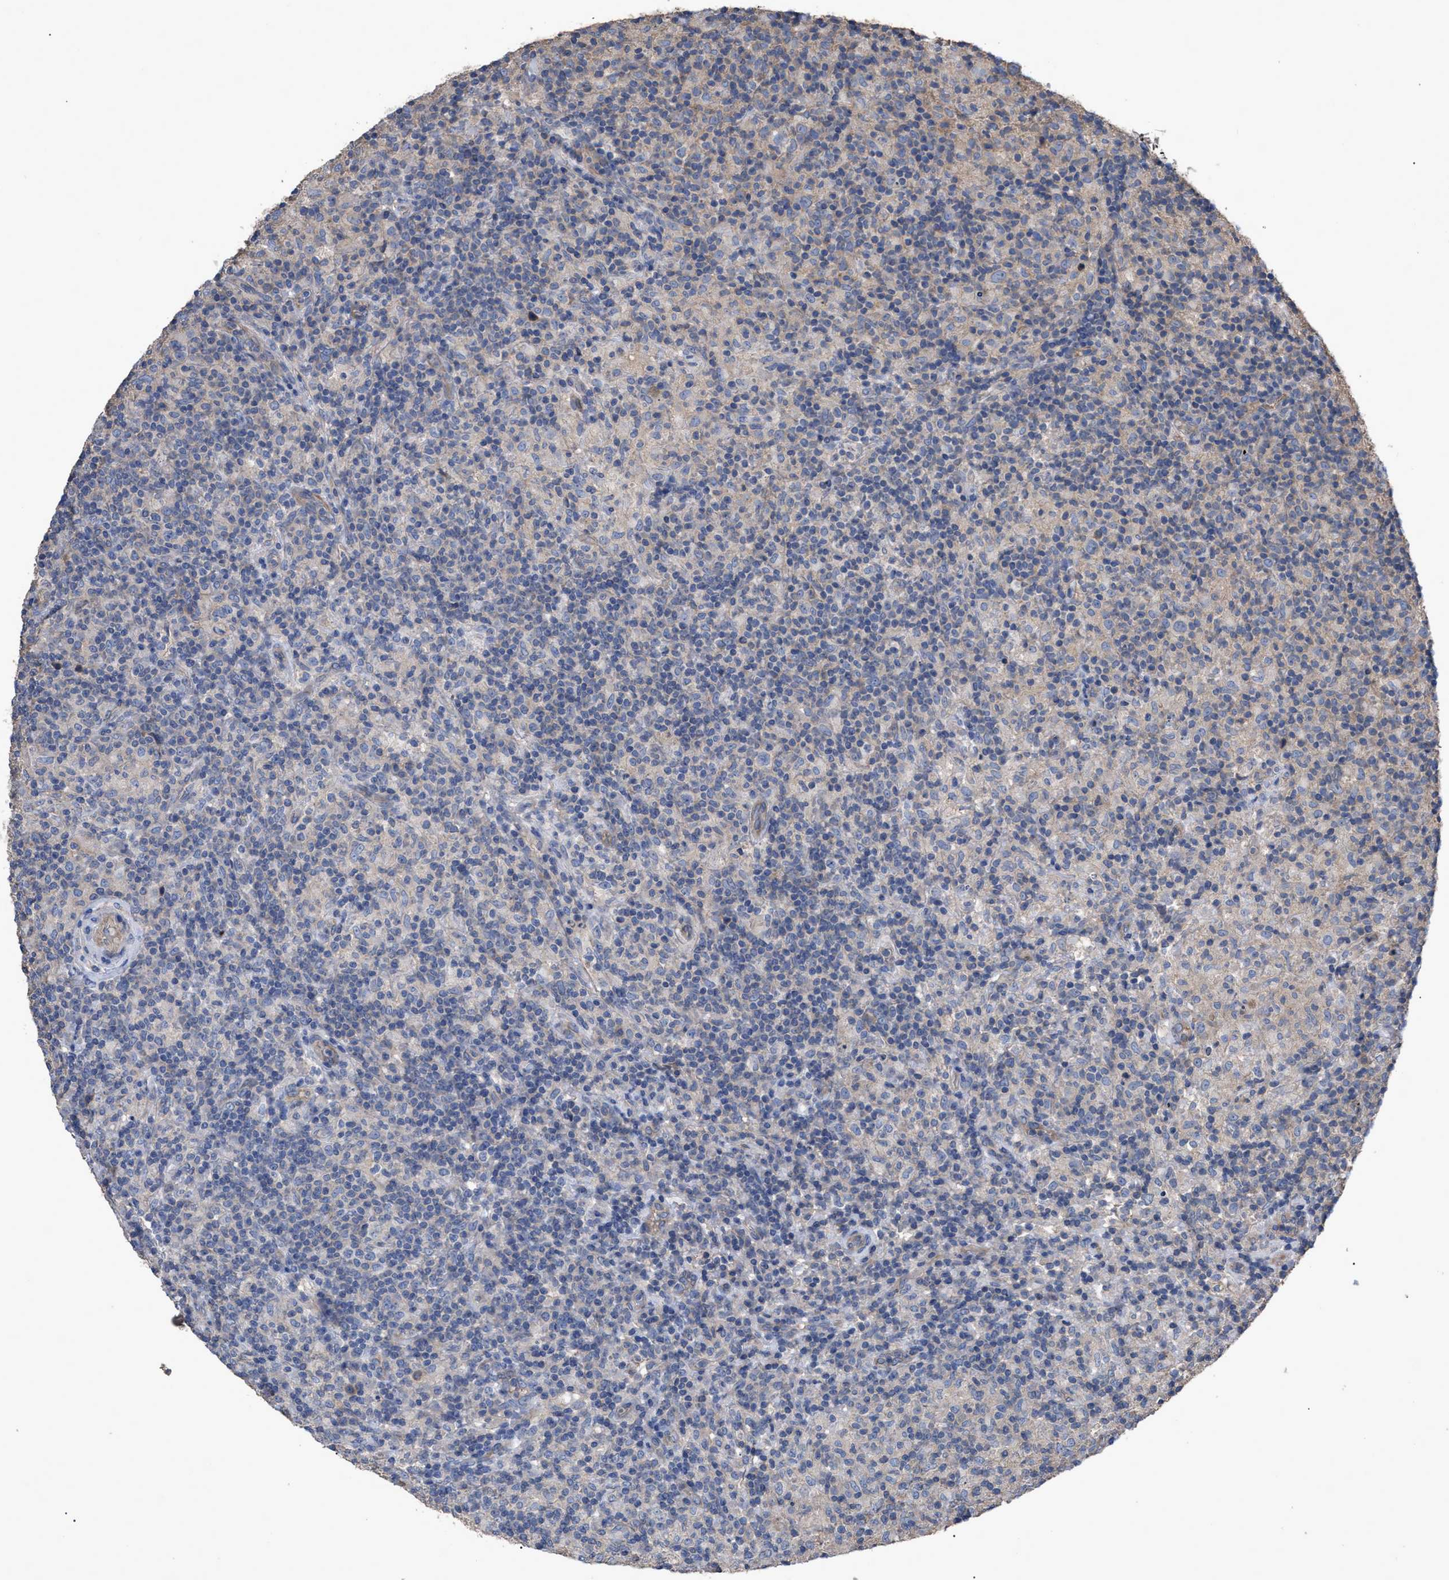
{"staining": {"intensity": "negative", "quantity": "none", "location": "none"}, "tissue": "lymphoma", "cell_type": "Tumor cells", "image_type": "cancer", "snomed": [{"axis": "morphology", "description": "Hodgkin's disease, NOS"}, {"axis": "topography", "description": "Lymph node"}], "caption": "DAB (3,3'-diaminobenzidine) immunohistochemical staining of Hodgkin's disease reveals no significant expression in tumor cells.", "gene": "BTN2A1", "patient": {"sex": "male", "age": 70}}